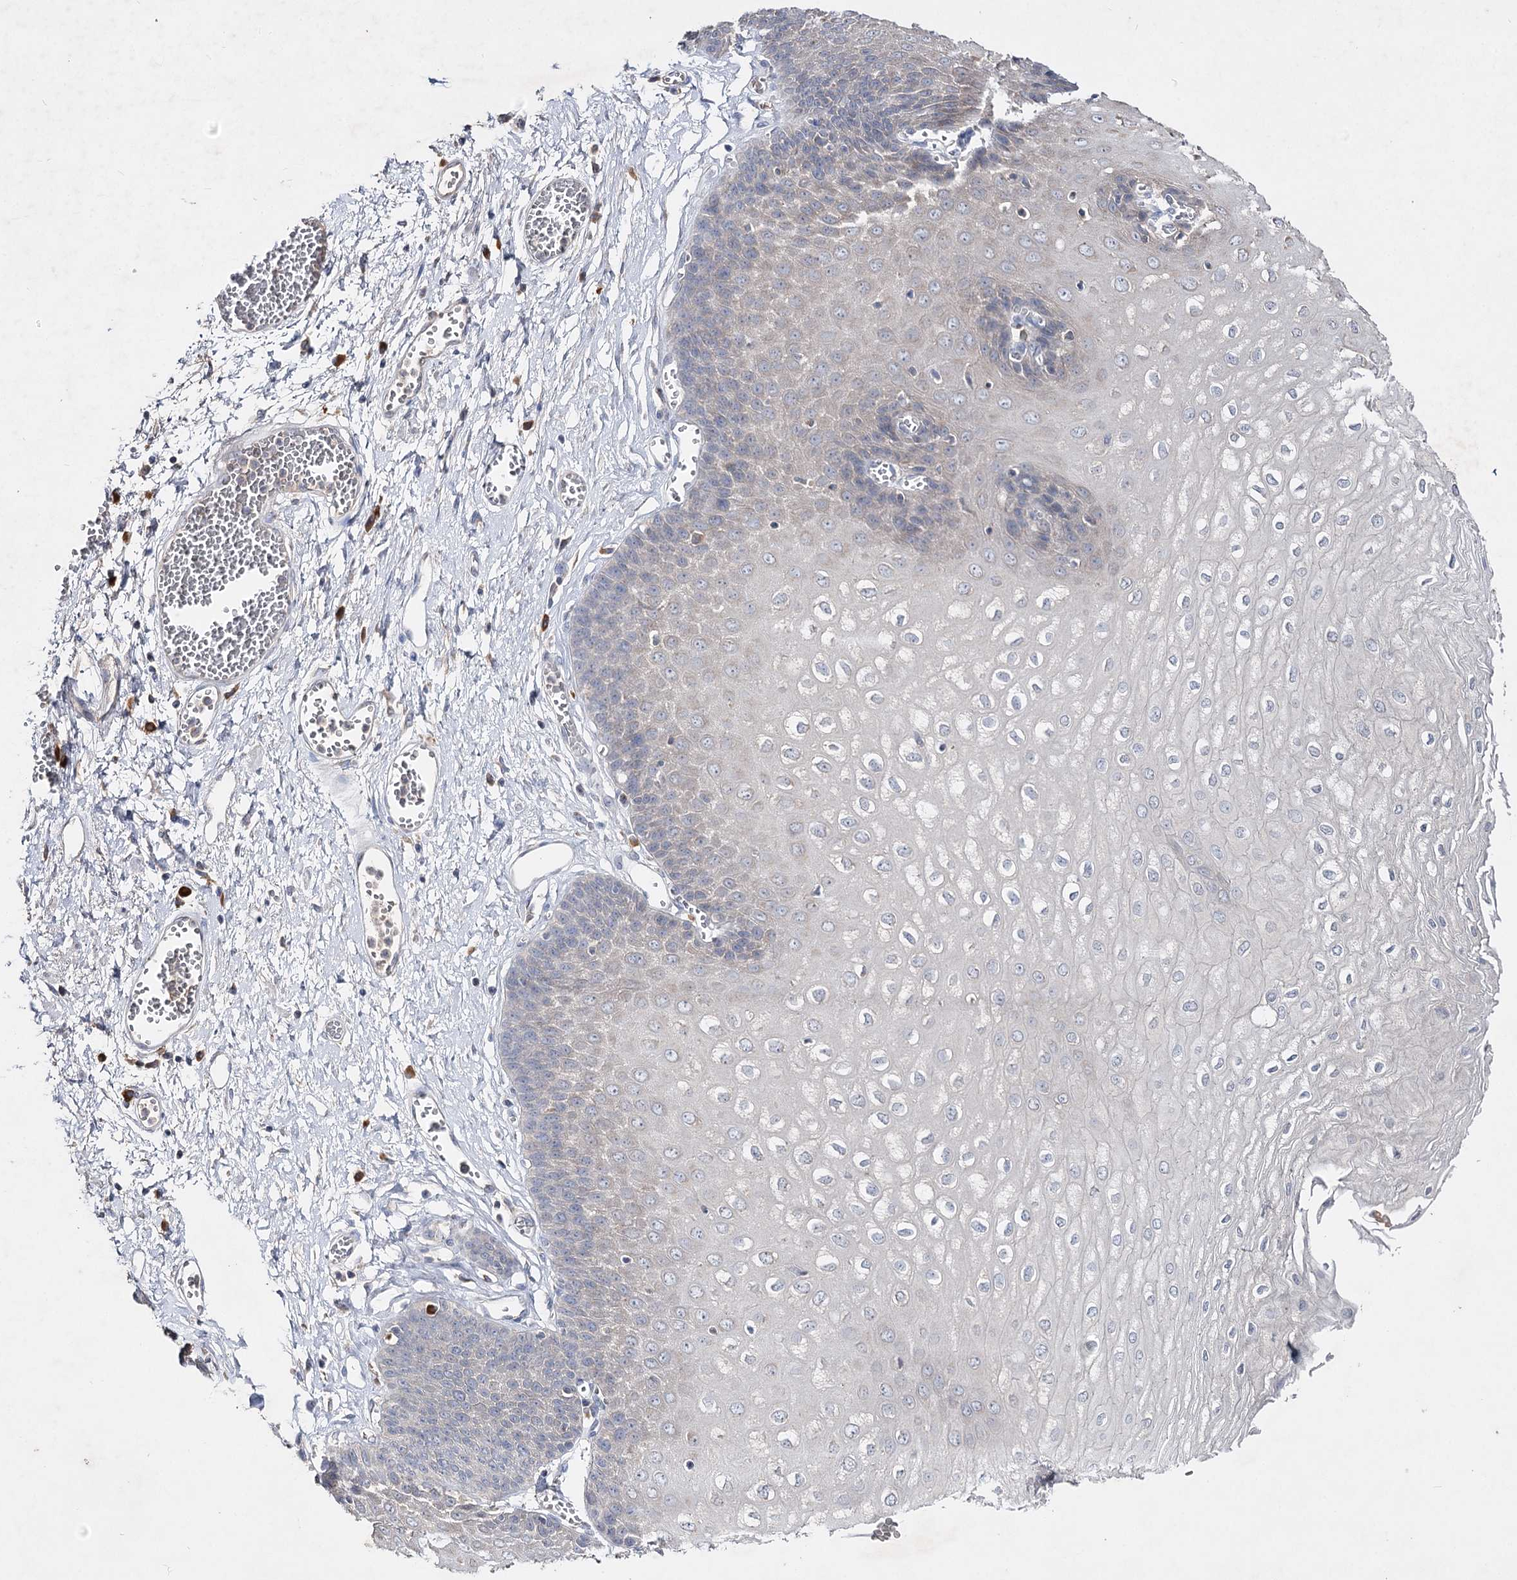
{"staining": {"intensity": "weak", "quantity": "25%-75%", "location": "cytoplasmic/membranous"}, "tissue": "esophagus", "cell_type": "Squamous epithelial cells", "image_type": "normal", "snomed": [{"axis": "morphology", "description": "Normal tissue, NOS"}, {"axis": "topography", "description": "Esophagus"}], "caption": "There is low levels of weak cytoplasmic/membranous staining in squamous epithelial cells of normal esophagus, as demonstrated by immunohistochemical staining (brown color).", "gene": "IL1RAP", "patient": {"sex": "male", "age": 60}}